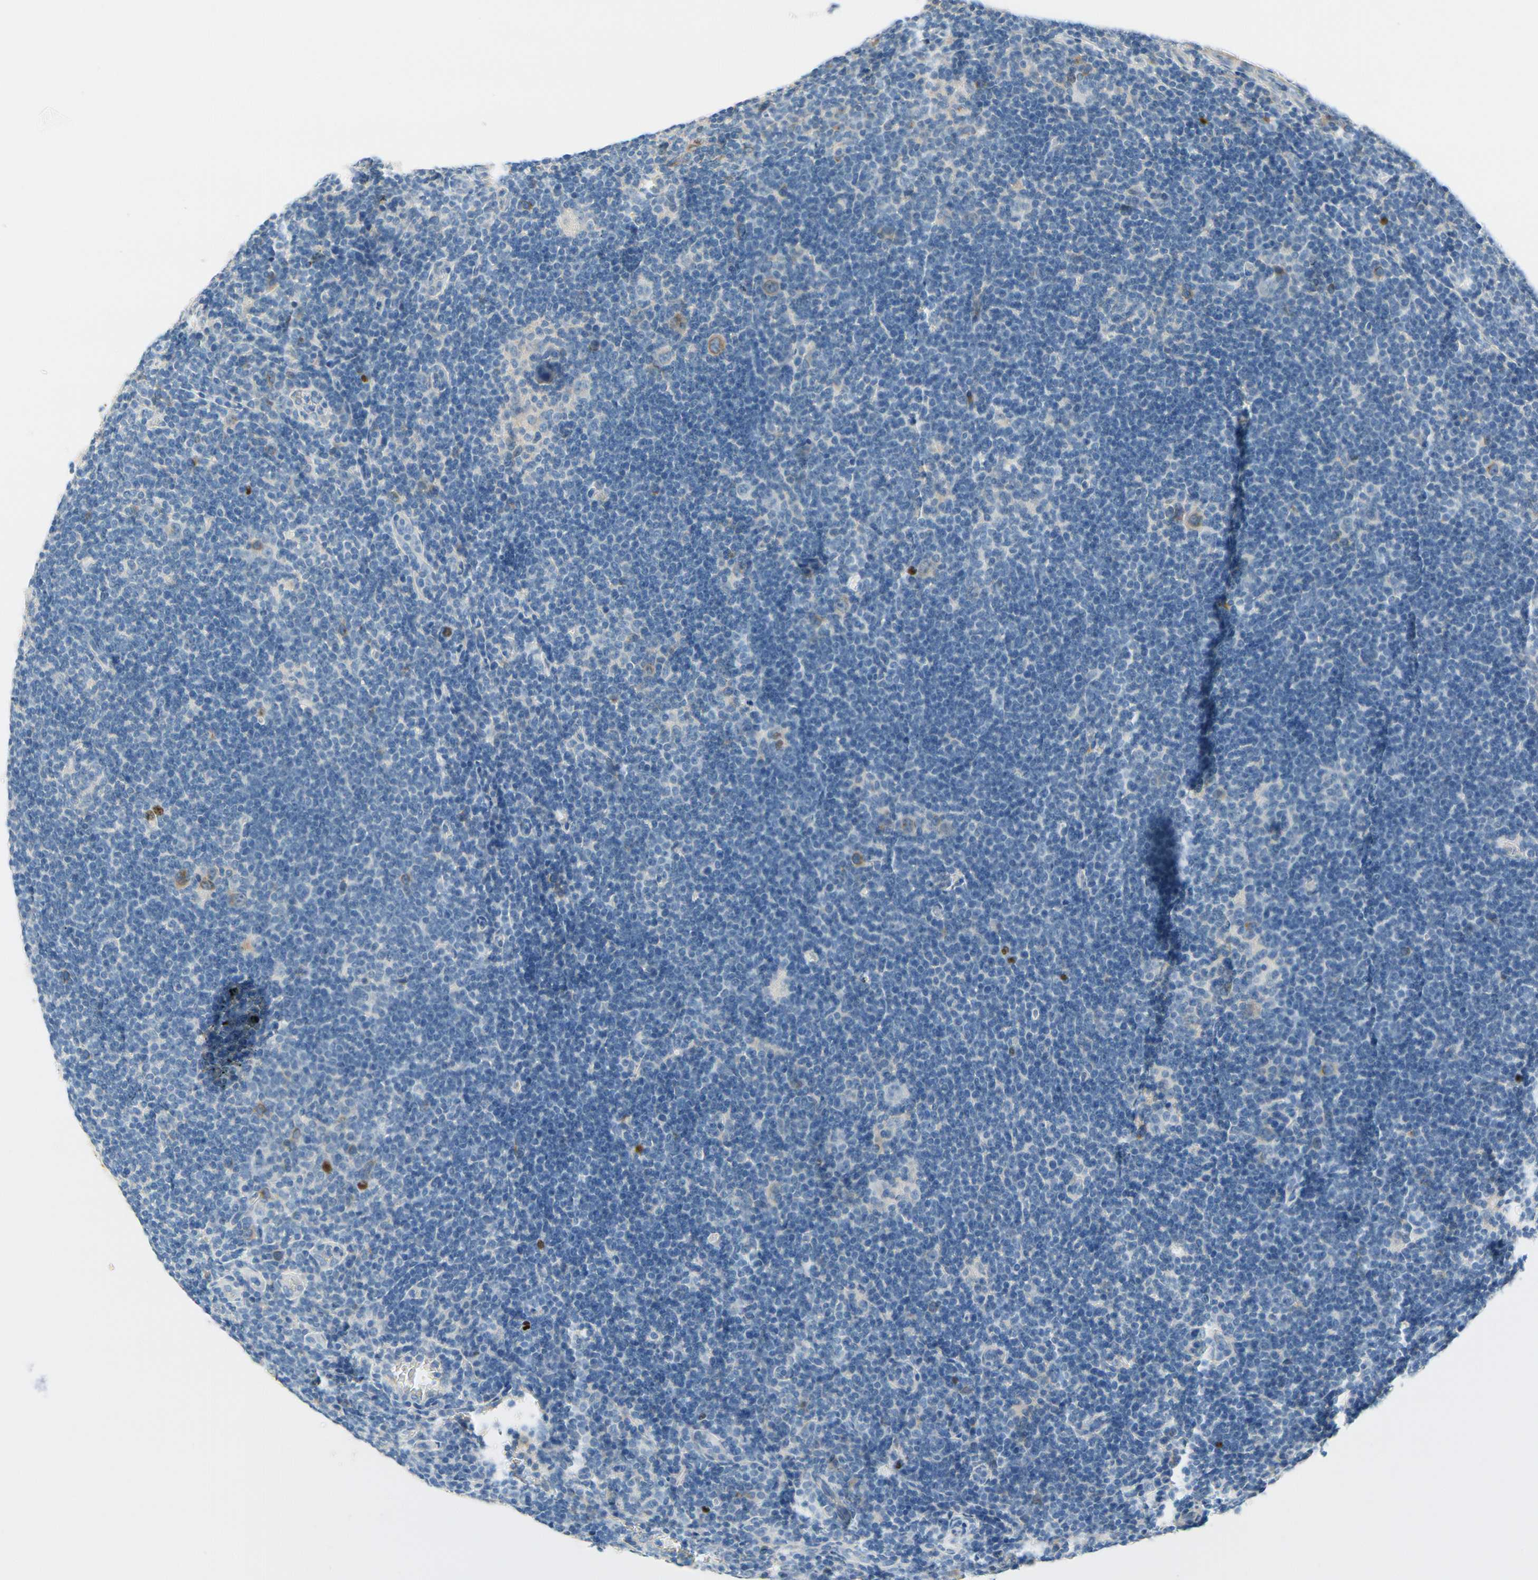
{"staining": {"intensity": "weak", "quantity": "25%-75%", "location": "cytoplasmic/membranous"}, "tissue": "lymphoma", "cell_type": "Tumor cells", "image_type": "cancer", "snomed": [{"axis": "morphology", "description": "Hodgkin's disease, NOS"}, {"axis": "topography", "description": "Lymph node"}], "caption": "An immunohistochemistry histopathology image of neoplastic tissue is shown. Protein staining in brown labels weak cytoplasmic/membranous positivity in lymphoma within tumor cells.", "gene": "CKAP2", "patient": {"sex": "female", "age": 57}}